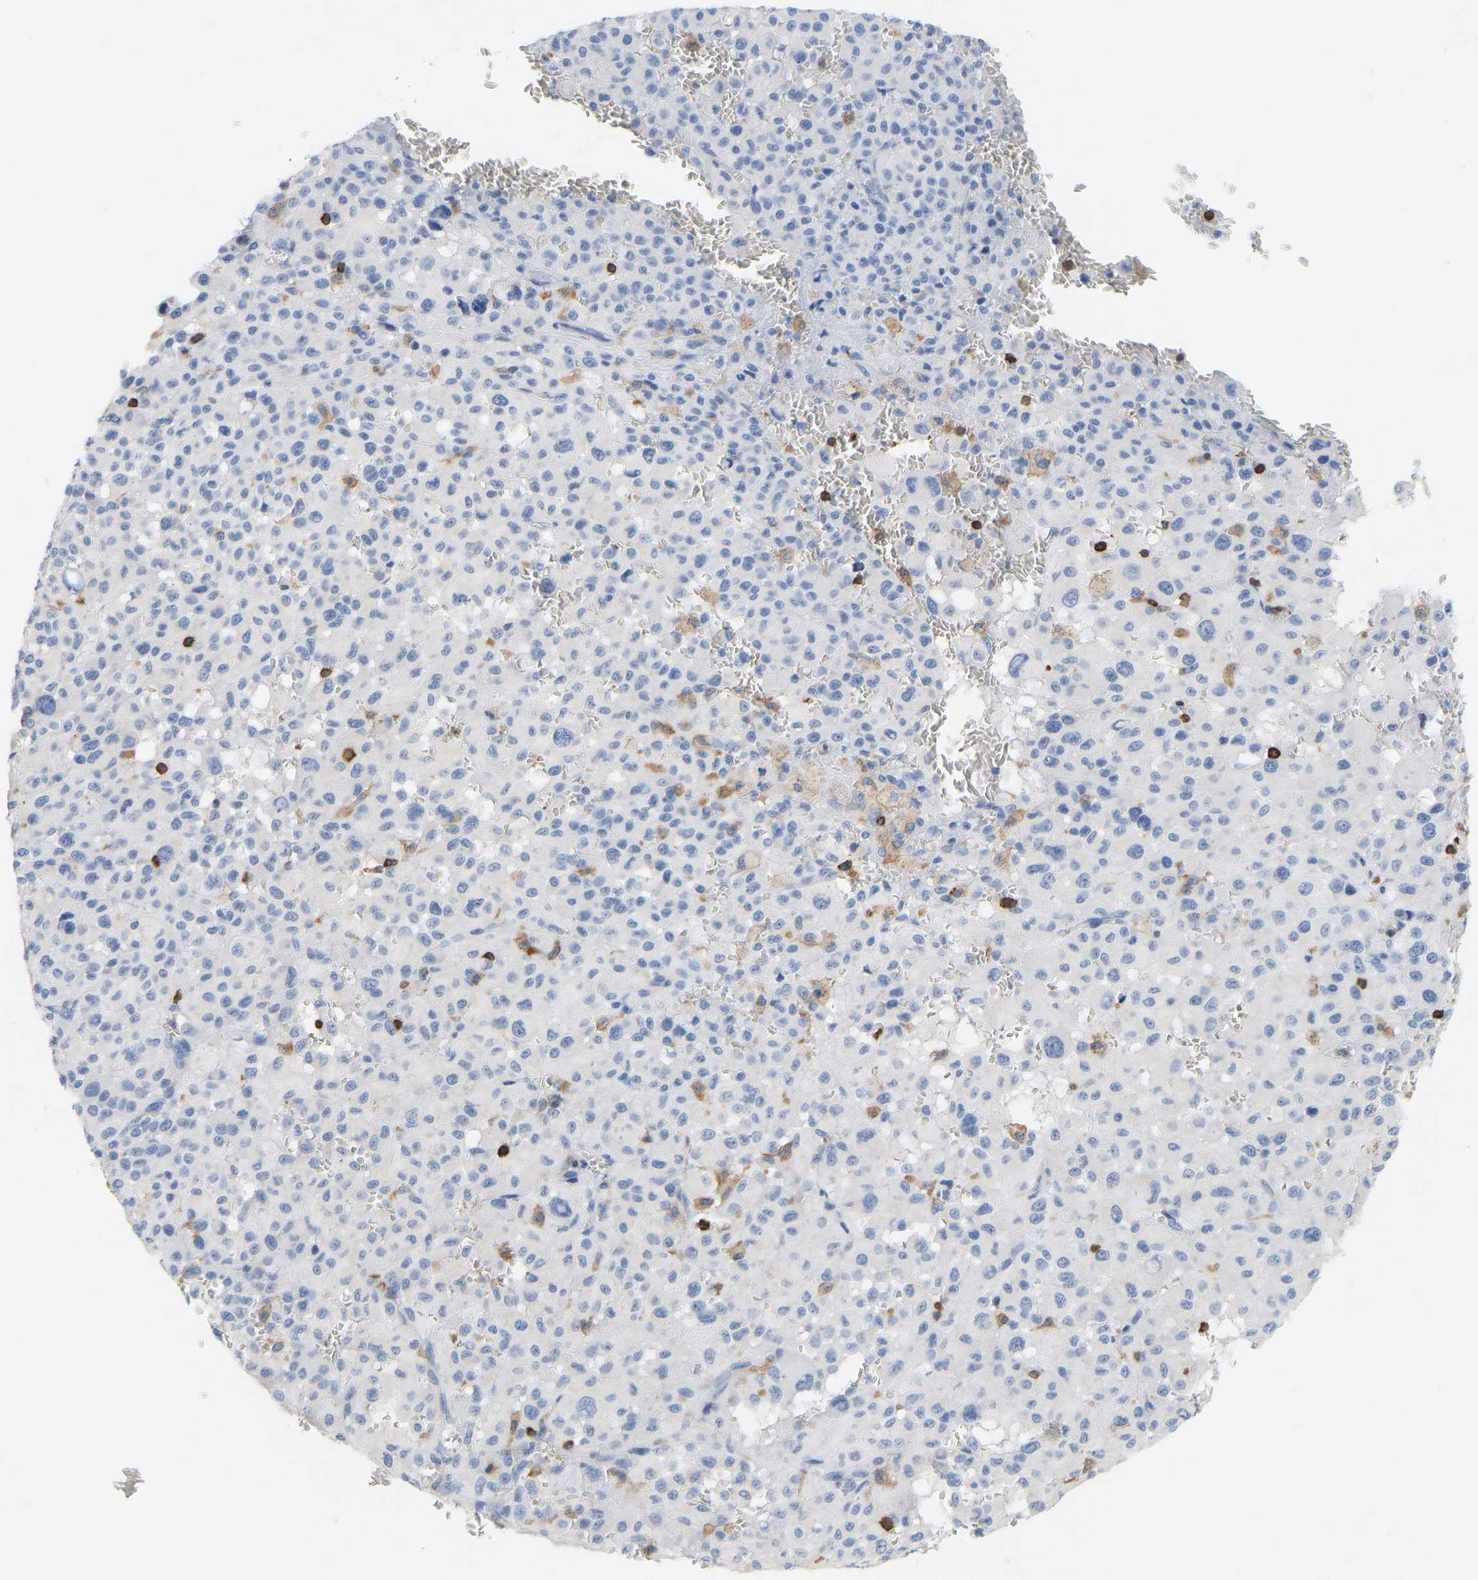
{"staining": {"intensity": "negative", "quantity": "none", "location": "none"}, "tissue": "melanoma", "cell_type": "Tumor cells", "image_type": "cancer", "snomed": [{"axis": "morphology", "description": "Malignant melanoma, Metastatic site"}, {"axis": "topography", "description": "Skin"}], "caption": "The micrograph shows no significant staining in tumor cells of melanoma.", "gene": "EVL", "patient": {"sex": "female", "age": 74}}